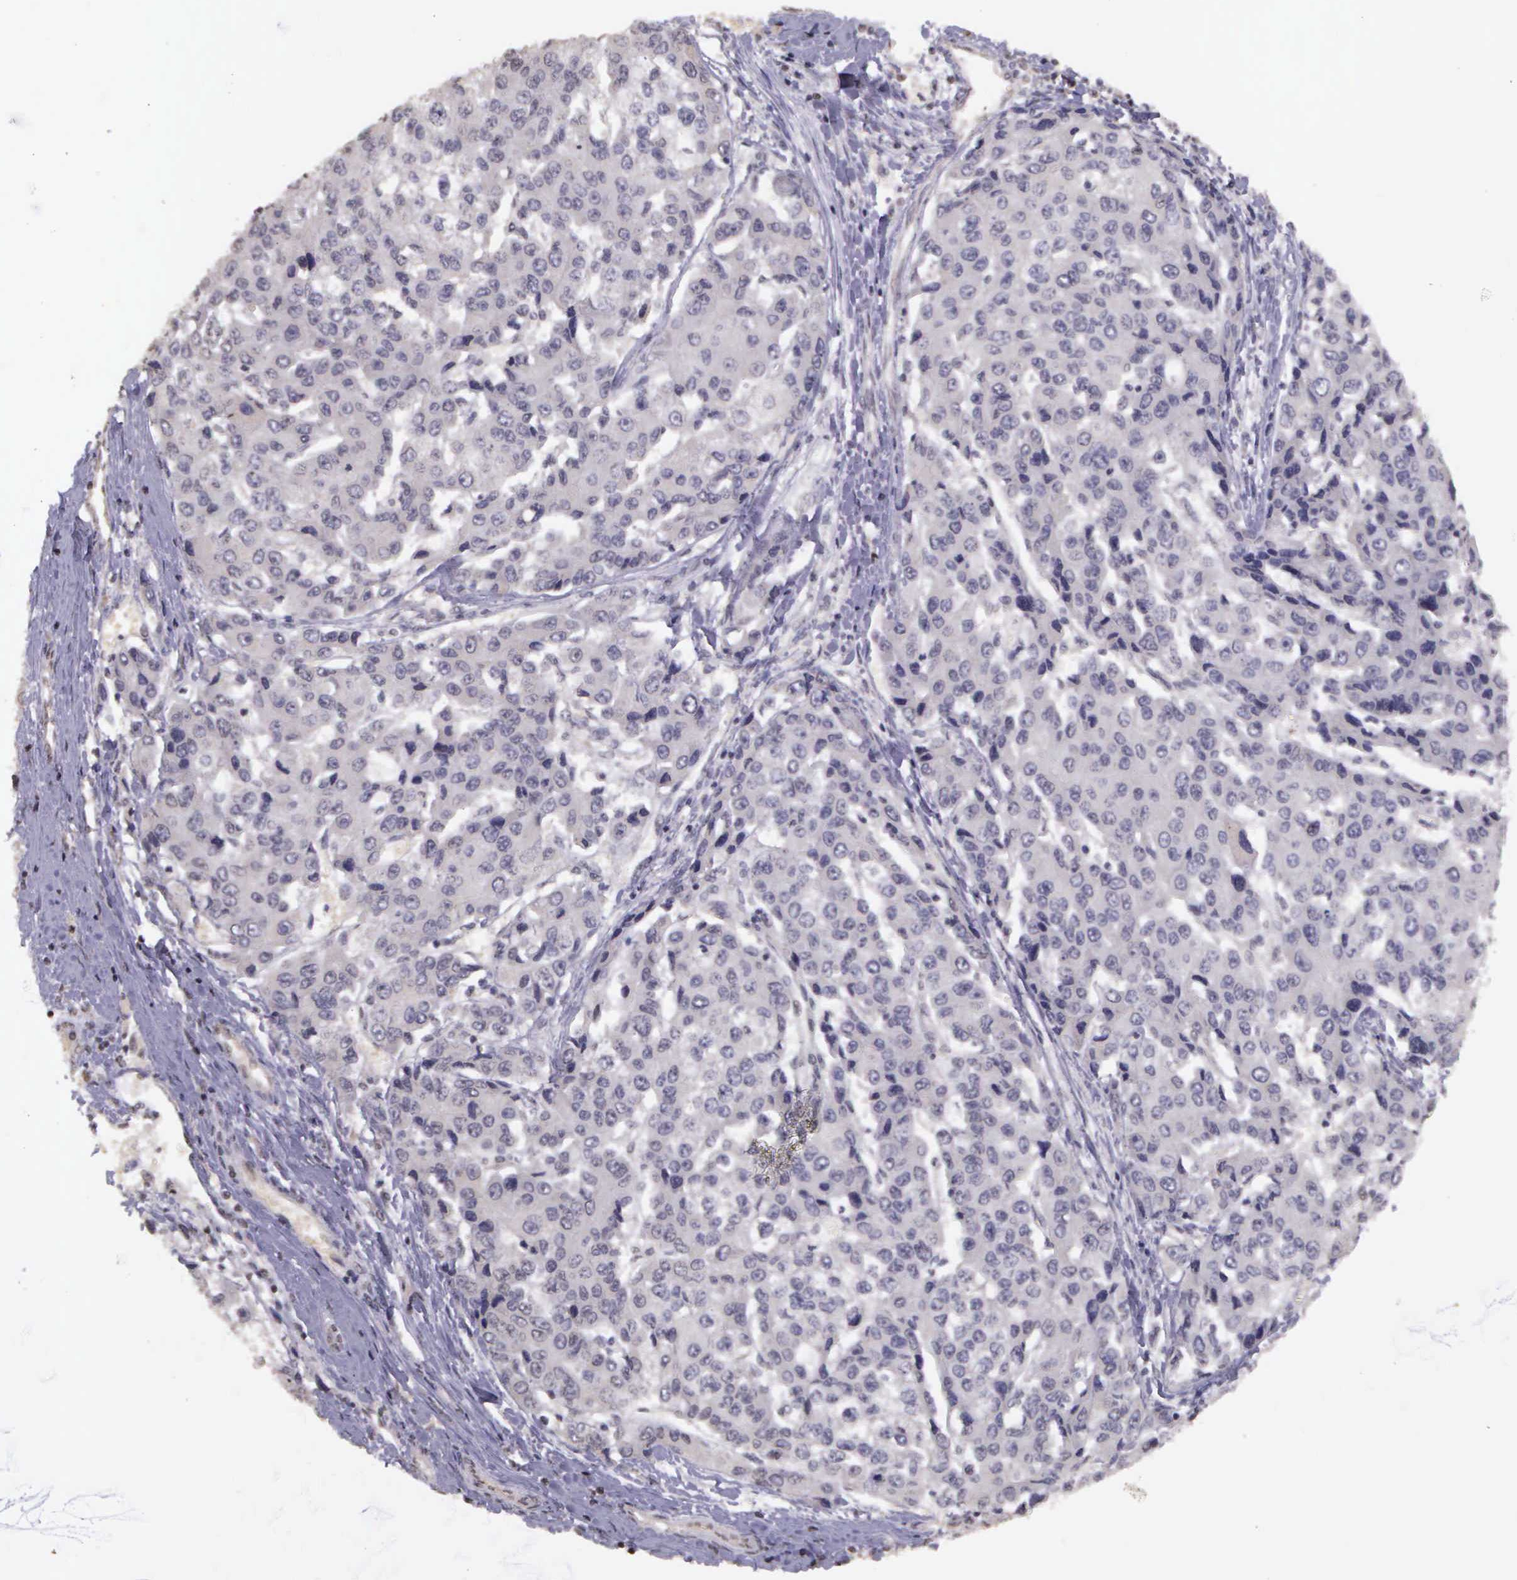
{"staining": {"intensity": "negative", "quantity": "none", "location": "none"}, "tissue": "liver cancer", "cell_type": "Tumor cells", "image_type": "cancer", "snomed": [{"axis": "morphology", "description": "Carcinoma, Hepatocellular, NOS"}, {"axis": "topography", "description": "Liver"}], "caption": "Image shows no significant protein expression in tumor cells of liver hepatocellular carcinoma.", "gene": "ARMCX5", "patient": {"sex": "female", "age": 66}}